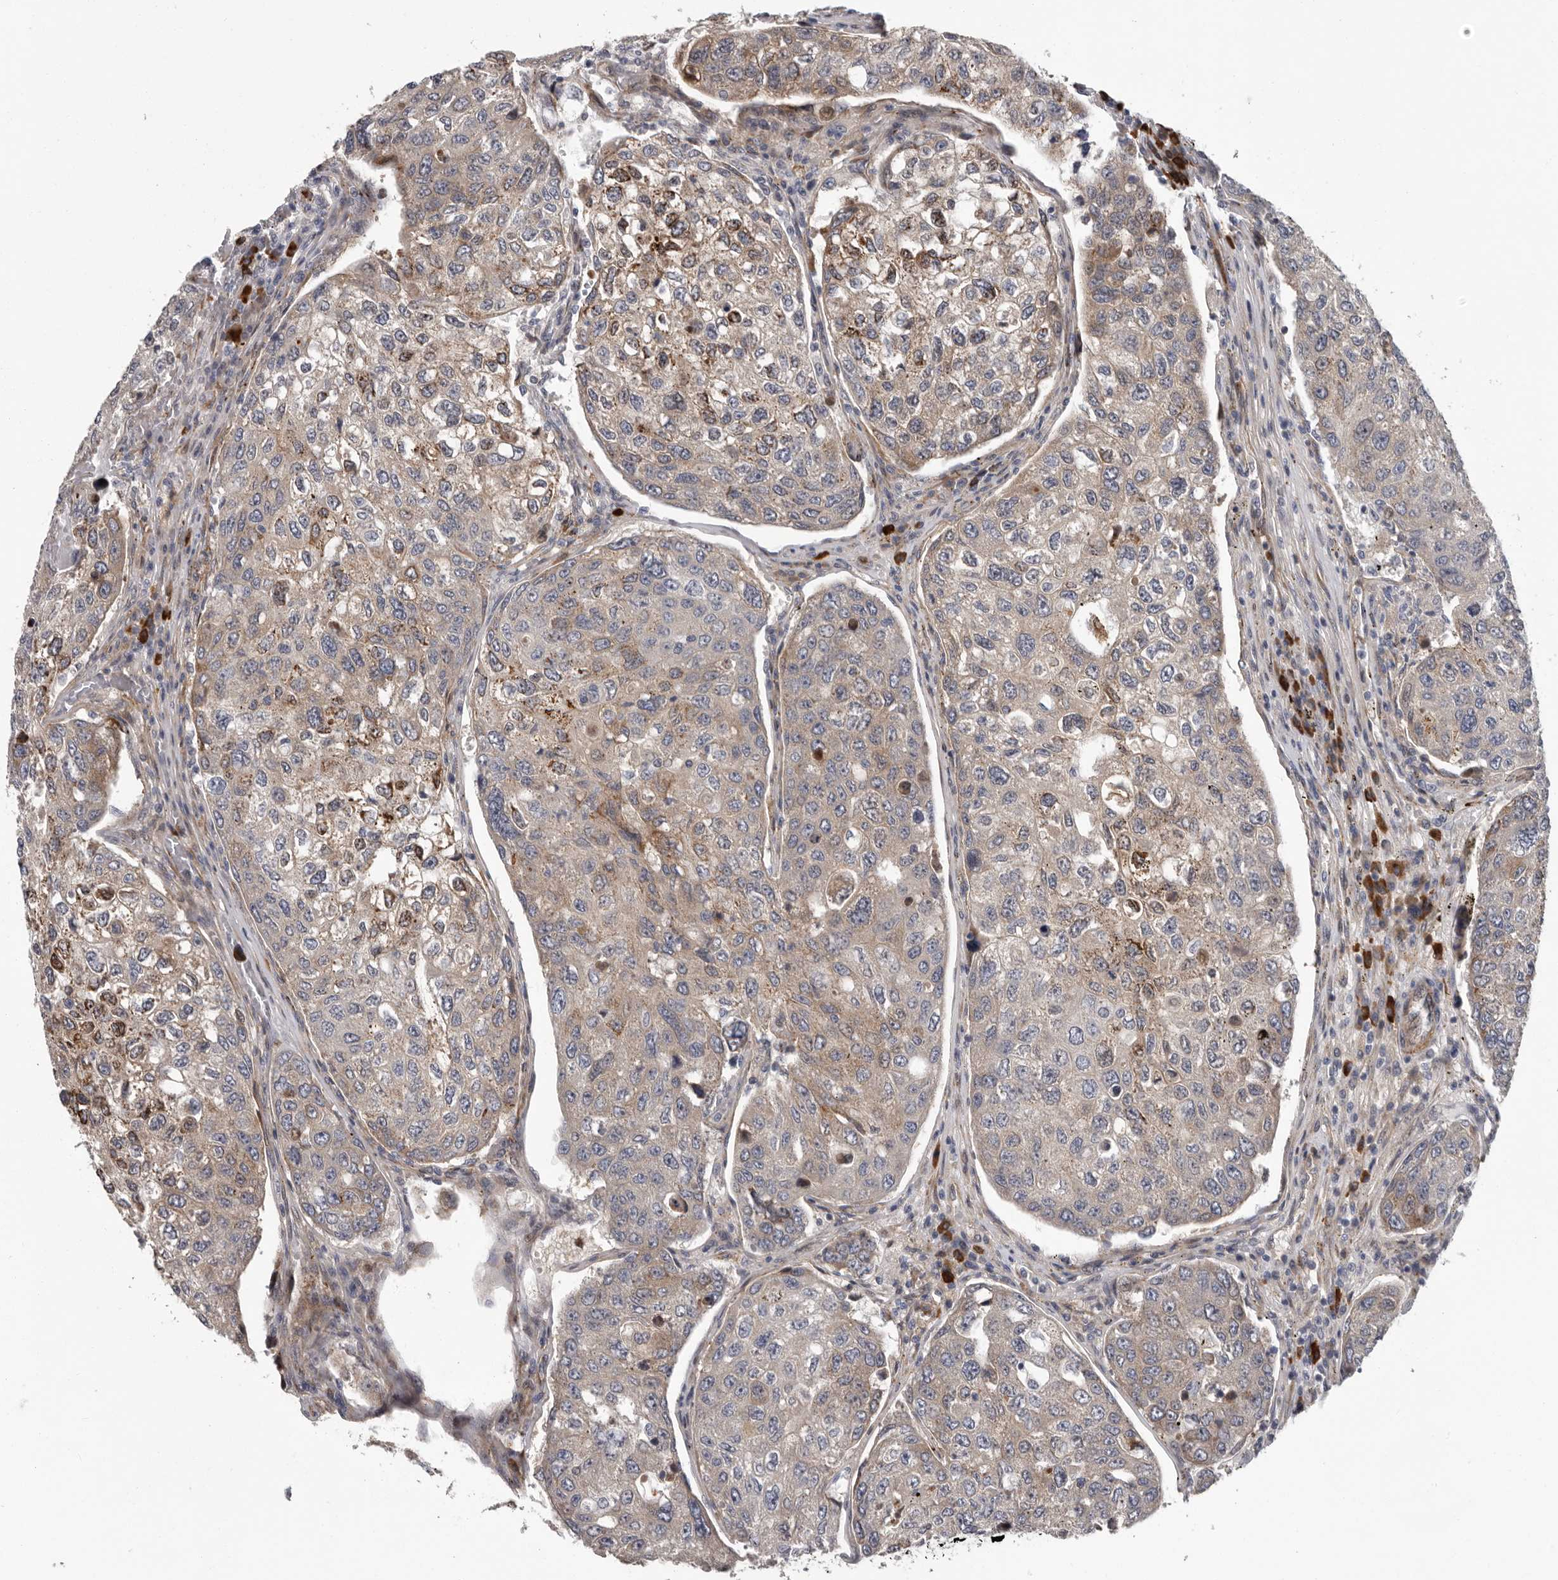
{"staining": {"intensity": "weak", "quantity": ">75%", "location": "cytoplasmic/membranous"}, "tissue": "urothelial cancer", "cell_type": "Tumor cells", "image_type": "cancer", "snomed": [{"axis": "morphology", "description": "Urothelial carcinoma, High grade"}, {"axis": "topography", "description": "Lymph node"}, {"axis": "topography", "description": "Urinary bladder"}], "caption": "High-power microscopy captured an immunohistochemistry photomicrograph of urothelial carcinoma (high-grade), revealing weak cytoplasmic/membranous staining in about >75% of tumor cells.", "gene": "ATXN3L", "patient": {"sex": "male", "age": 51}}